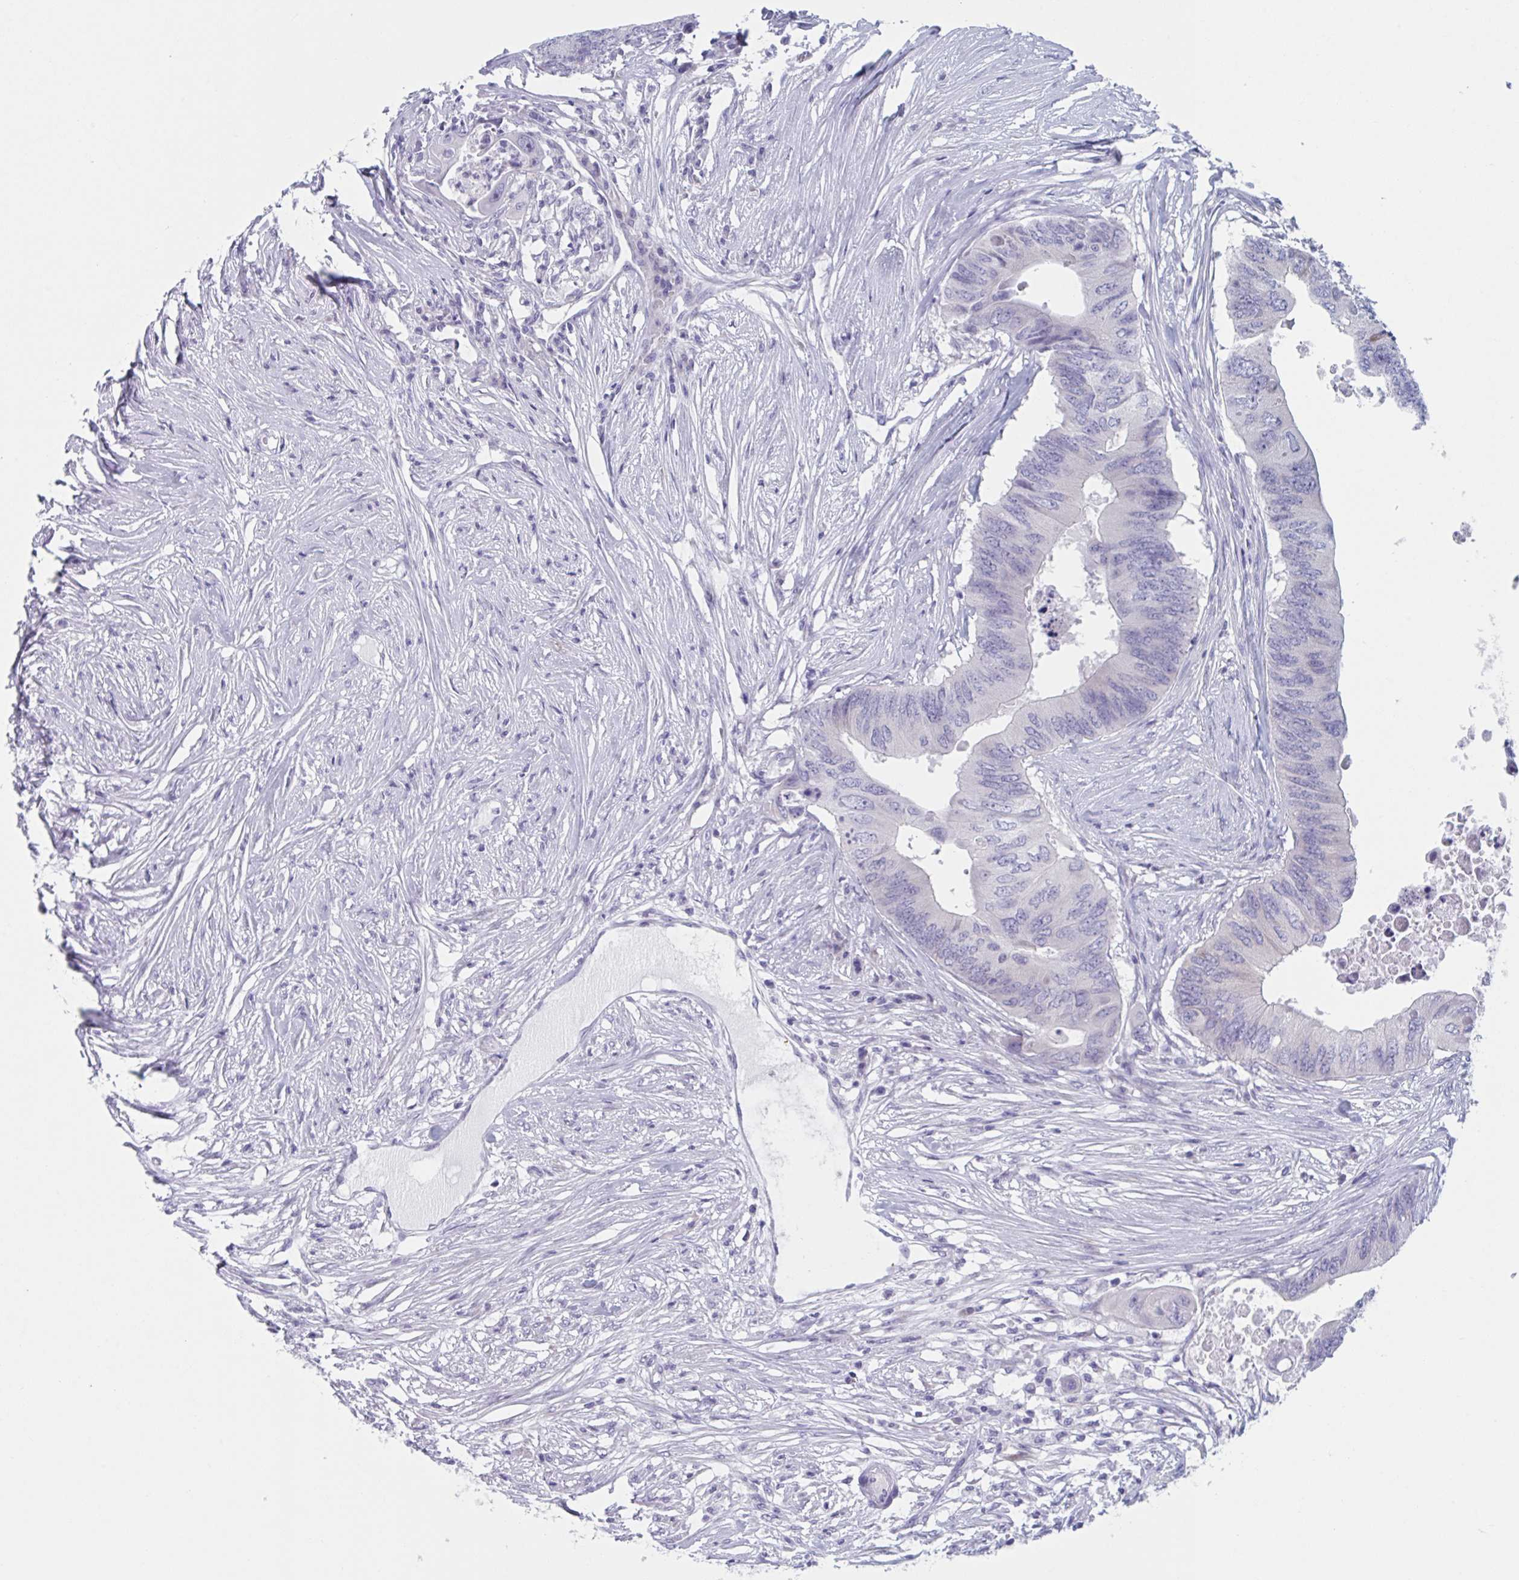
{"staining": {"intensity": "negative", "quantity": "none", "location": "none"}, "tissue": "colorectal cancer", "cell_type": "Tumor cells", "image_type": "cancer", "snomed": [{"axis": "morphology", "description": "Adenocarcinoma, NOS"}, {"axis": "topography", "description": "Colon"}], "caption": "The photomicrograph demonstrates no staining of tumor cells in colorectal adenocarcinoma.", "gene": "HSD11B2", "patient": {"sex": "male", "age": 71}}